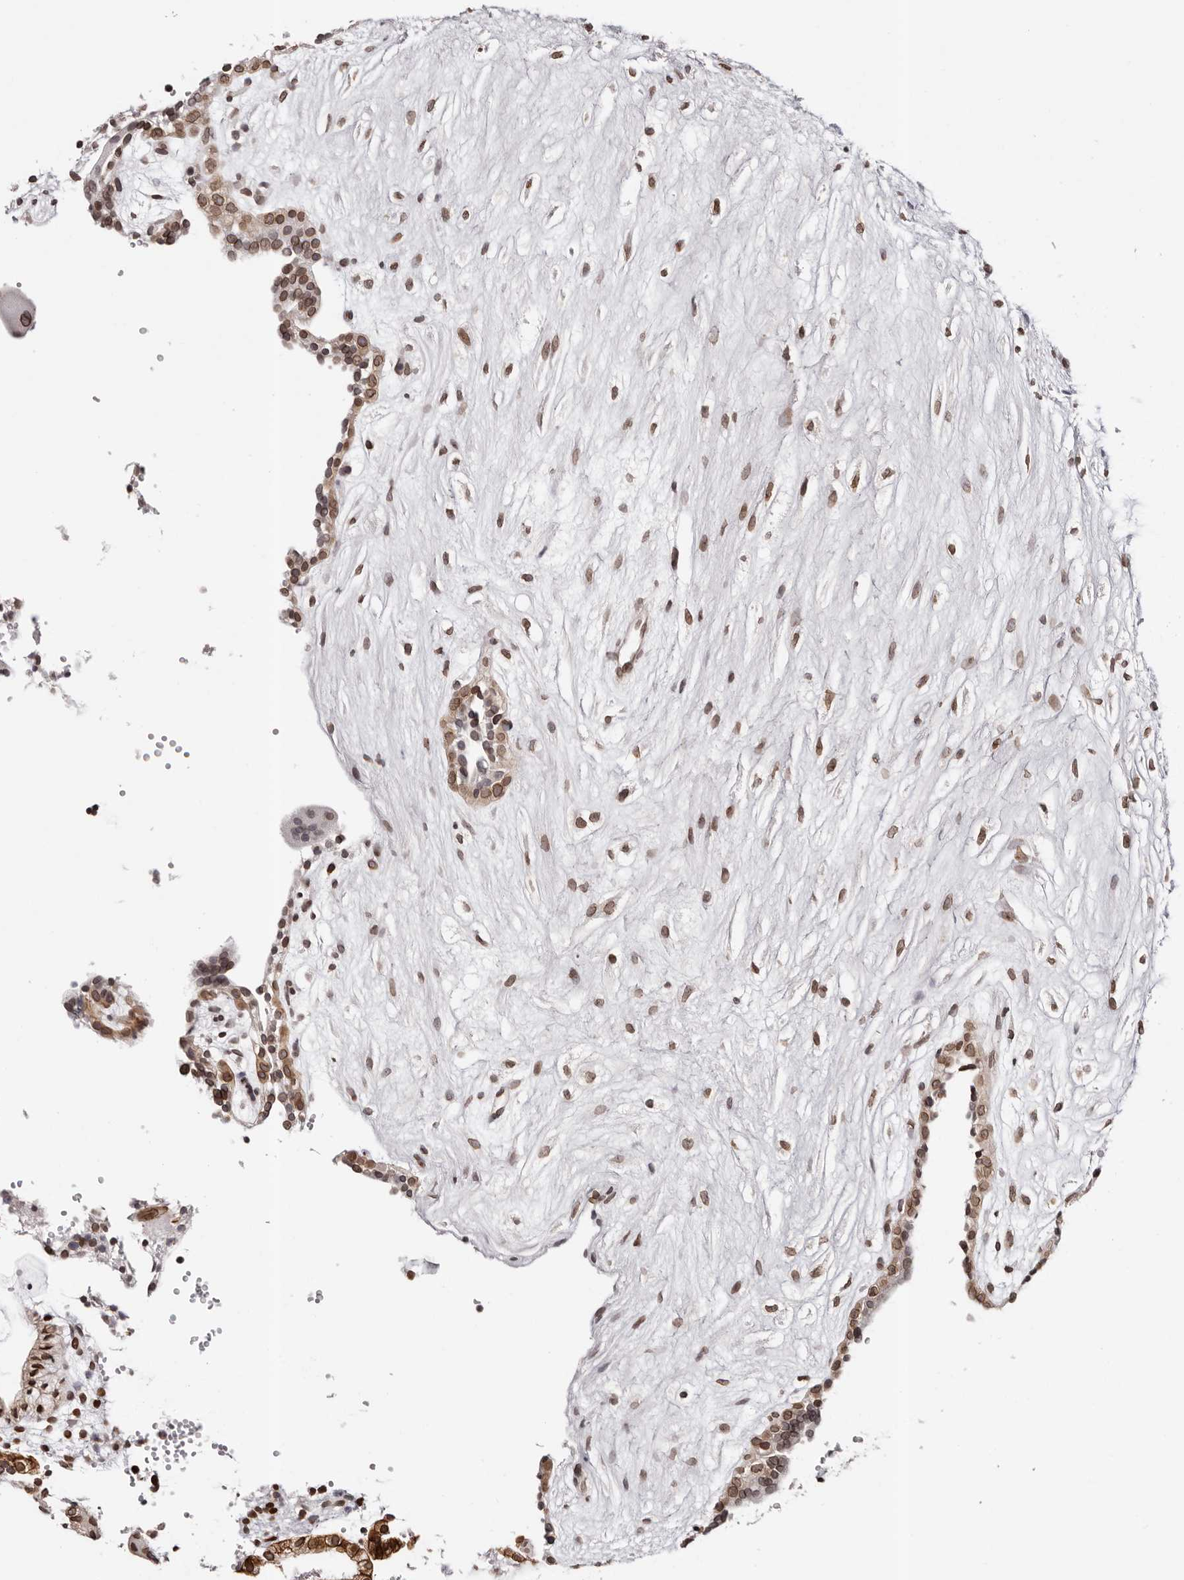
{"staining": {"intensity": "moderate", "quantity": ">75%", "location": "cytoplasmic/membranous,nuclear"}, "tissue": "placenta", "cell_type": "Decidual cells", "image_type": "normal", "snomed": [{"axis": "morphology", "description": "Normal tissue, NOS"}, {"axis": "topography", "description": "Placenta"}], "caption": "Protein staining of unremarkable placenta reveals moderate cytoplasmic/membranous,nuclear positivity in approximately >75% of decidual cells. The staining was performed using DAB to visualize the protein expression in brown, while the nuclei were stained in blue with hematoxylin (Magnification: 20x).", "gene": "NUP153", "patient": {"sex": "female", "age": 18}}